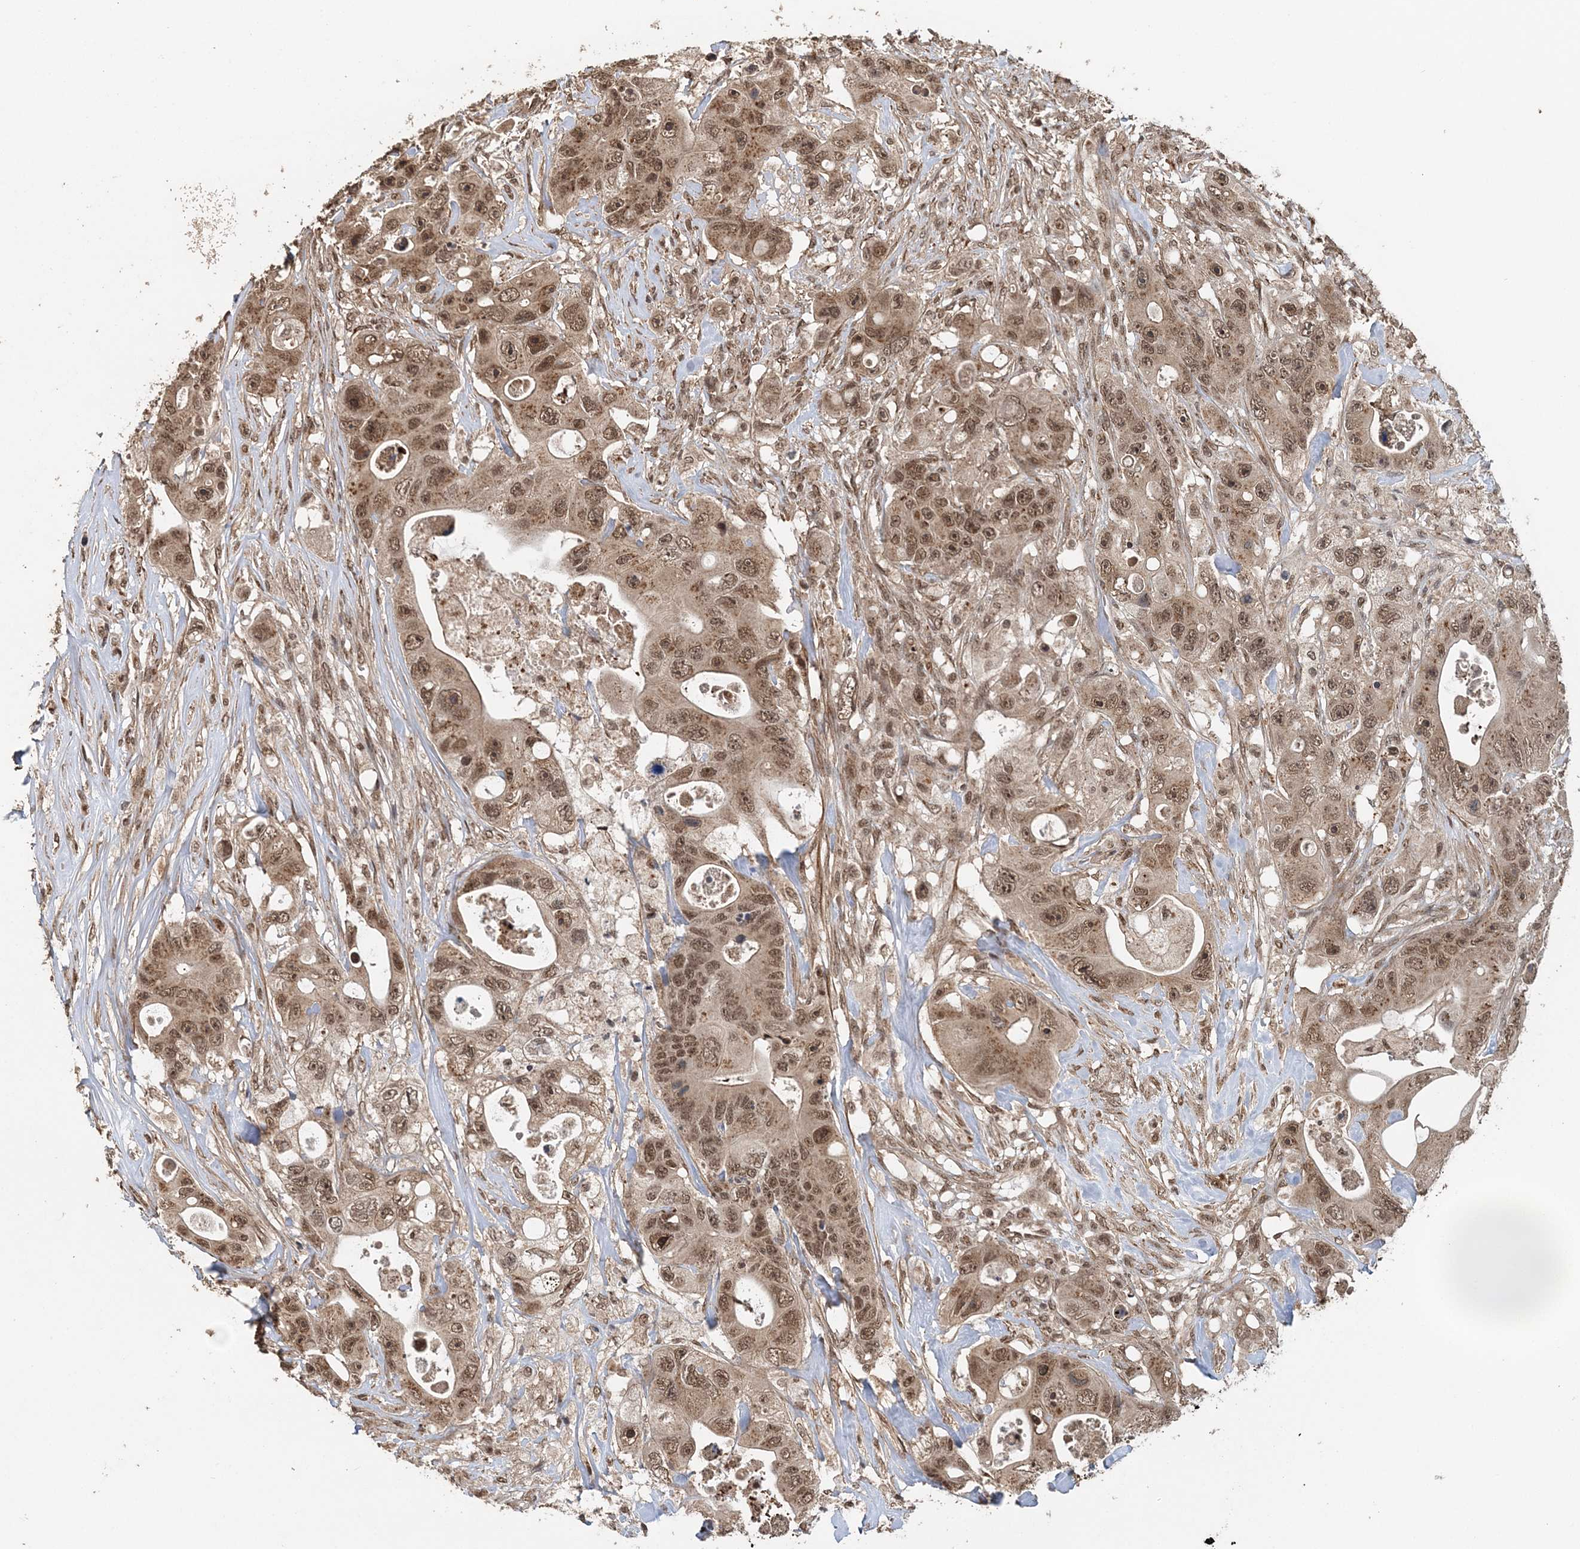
{"staining": {"intensity": "moderate", "quantity": ">75%", "location": "cytoplasmic/membranous,nuclear"}, "tissue": "colorectal cancer", "cell_type": "Tumor cells", "image_type": "cancer", "snomed": [{"axis": "morphology", "description": "Adenocarcinoma, NOS"}, {"axis": "topography", "description": "Colon"}], "caption": "Protein expression analysis of colorectal cancer reveals moderate cytoplasmic/membranous and nuclear staining in about >75% of tumor cells. Ihc stains the protein in brown and the nuclei are stained blue.", "gene": "TSHZ2", "patient": {"sex": "female", "age": 46}}